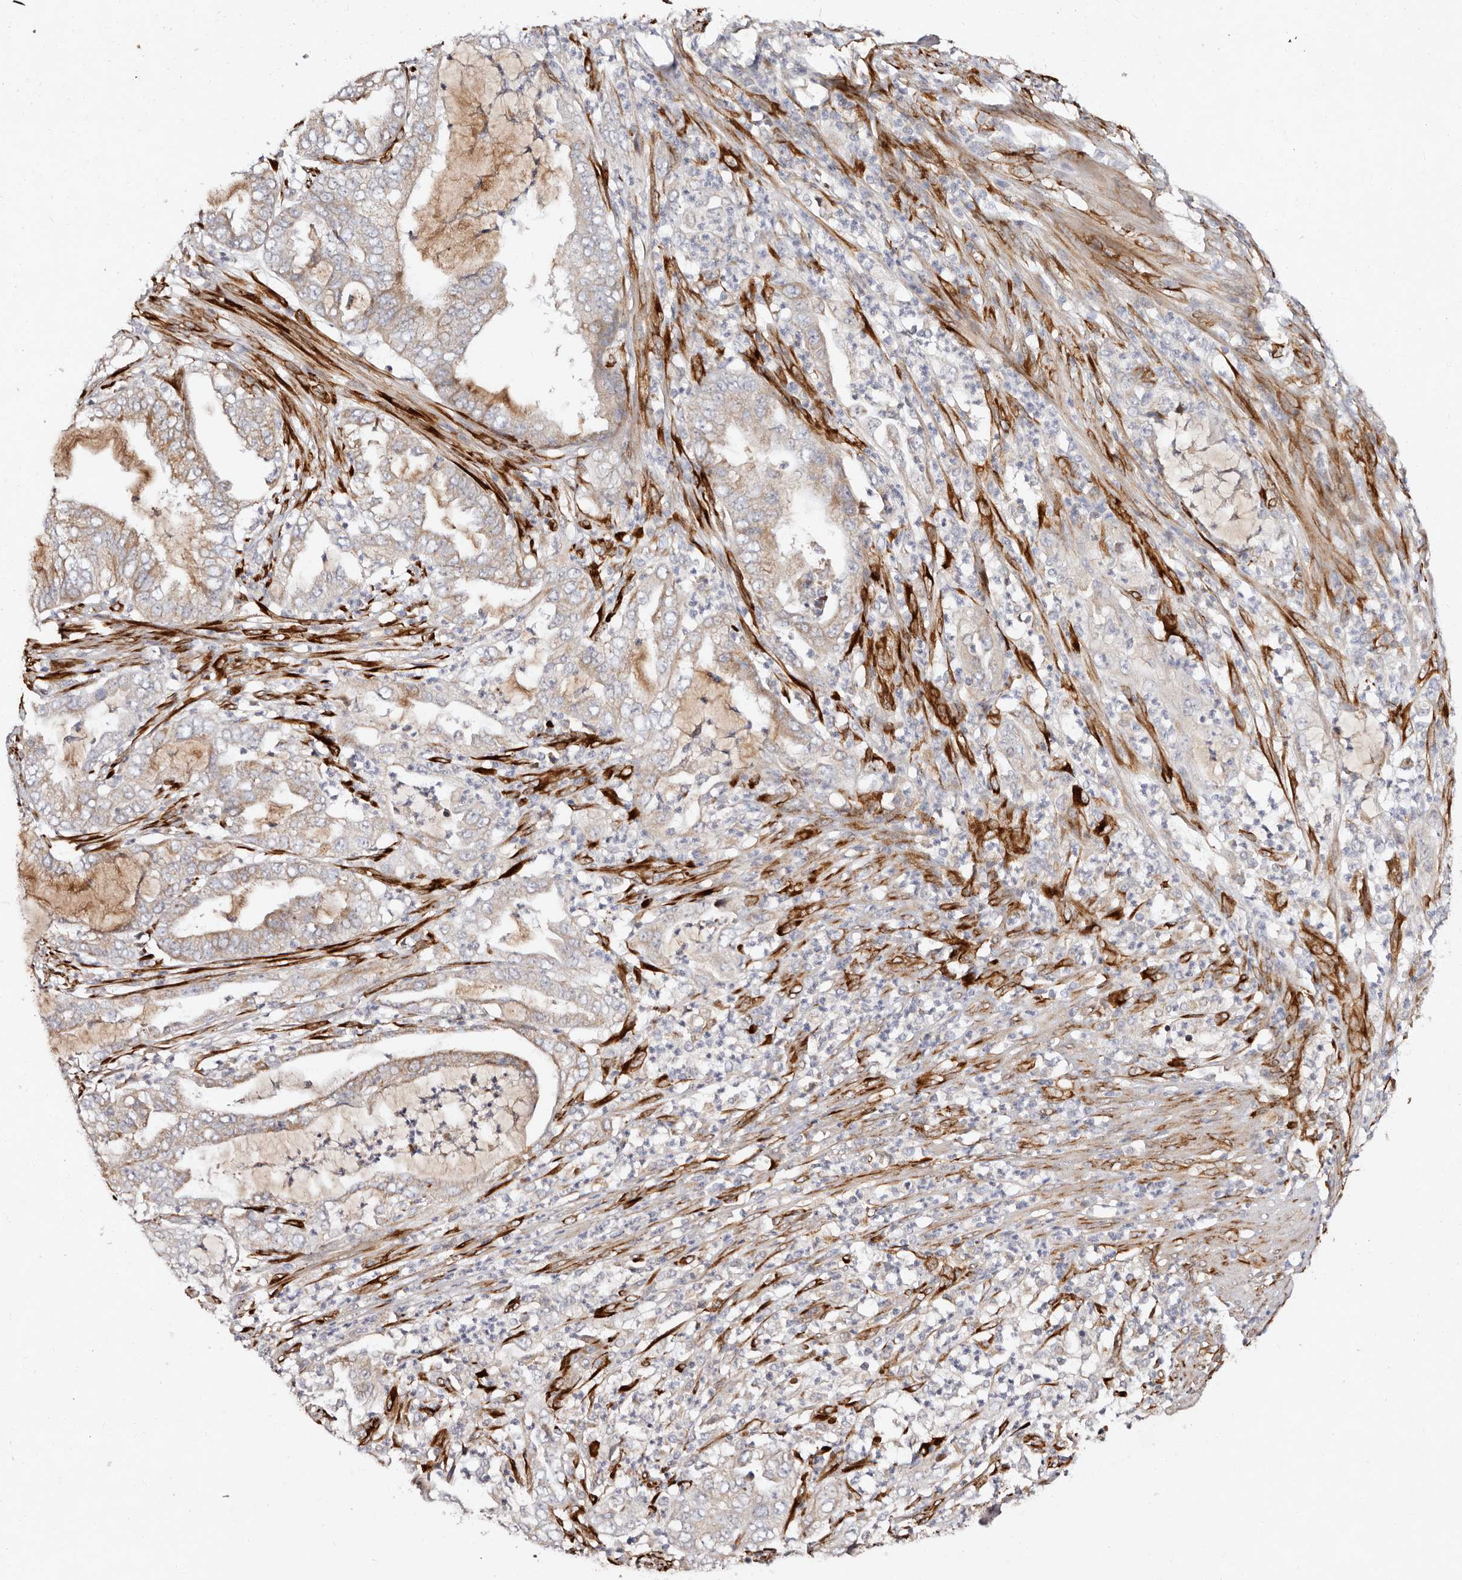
{"staining": {"intensity": "moderate", "quantity": "<25%", "location": "cytoplasmic/membranous"}, "tissue": "endometrial cancer", "cell_type": "Tumor cells", "image_type": "cancer", "snomed": [{"axis": "morphology", "description": "Adenocarcinoma, NOS"}, {"axis": "topography", "description": "Endometrium"}], "caption": "A brown stain shows moderate cytoplasmic/membranous expression of a protein in human endometrial cancer tumor cells.", "gene": "SERPINH1", "patient": {"sex": "female", "age": 51}}